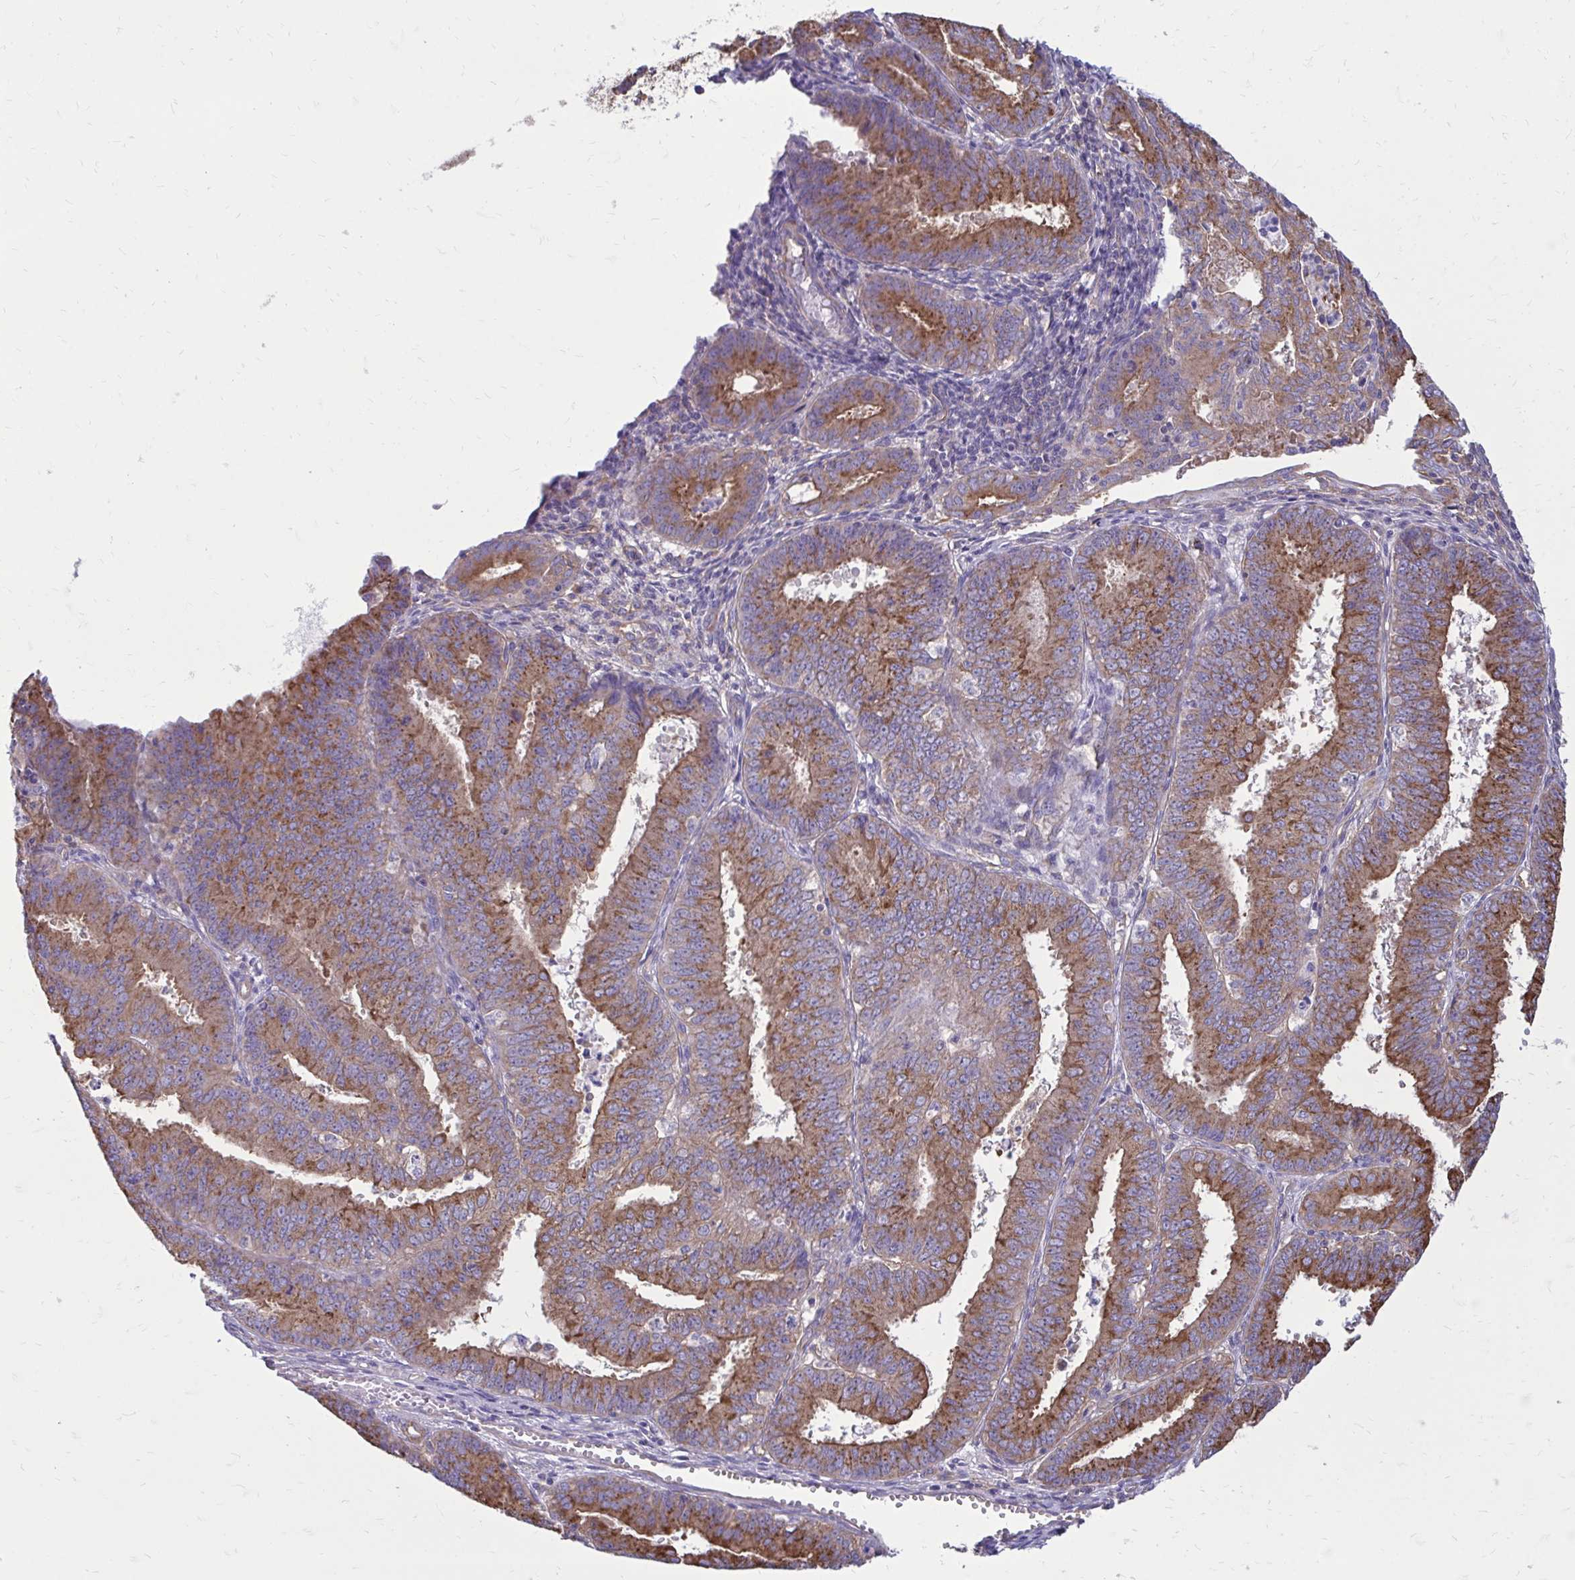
{"staining": {"intensity": "moderate", "quantity": ">75%", "location": "cytoplasmic/membranous"}, "tissue": "endometrial cancer", "cell_type": "Tumor cells", "image_type": "cancer", "snomed": [{"axis": "morphology", "description": "Adenocarcinoma, NOS"}, {"axis": "topography", "description": "Endometrium"}], "caption": "Moderate cytoplasmic/membranous staining for a protein is identified in about >75% of tumor cells of endometrial cancer (adenocarcinoma) using immunohistochemistry.", "gene": "CLTA", "patient": {"sex": "female", "age": 73}}